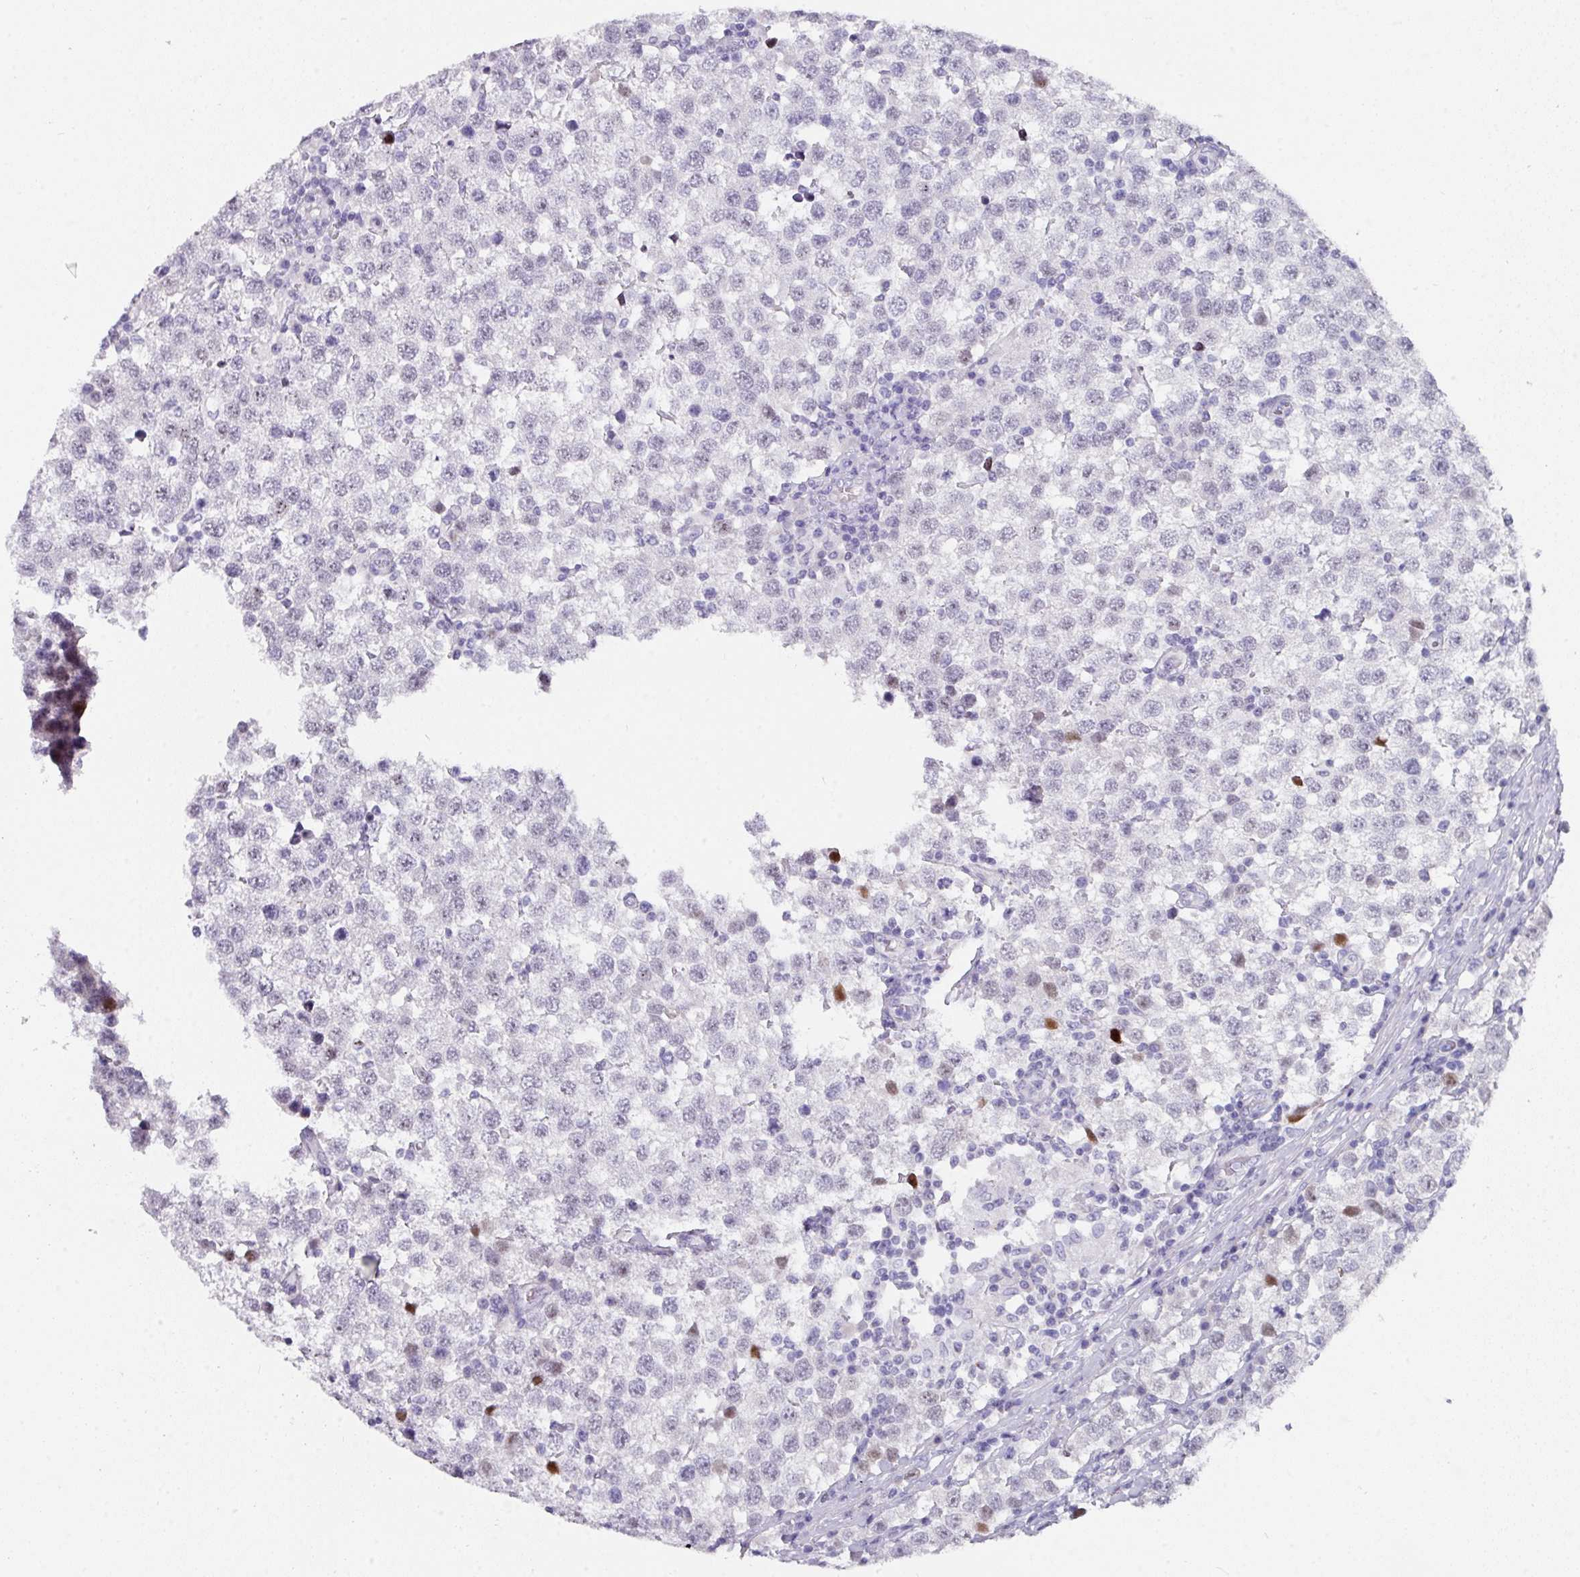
{"staining": {"intensity": "weak", "quantity": "<25%", "location": "nuclear"}, "tissue": "testis cancer", "cell_type": "Tumor cells", "image_type": "cancer", "snomed": [{"axis": "morphology", "description": "Seminoma, NOS"}, {"axis": "topography", "description": "Testis"}], "caption": "Immunohistochemistry (IHC) of human seminoma (testis) reveals no positivity in tumor cells.", "gene": "ANKRD29", "patient": {"sex": "male", "age": 34}}